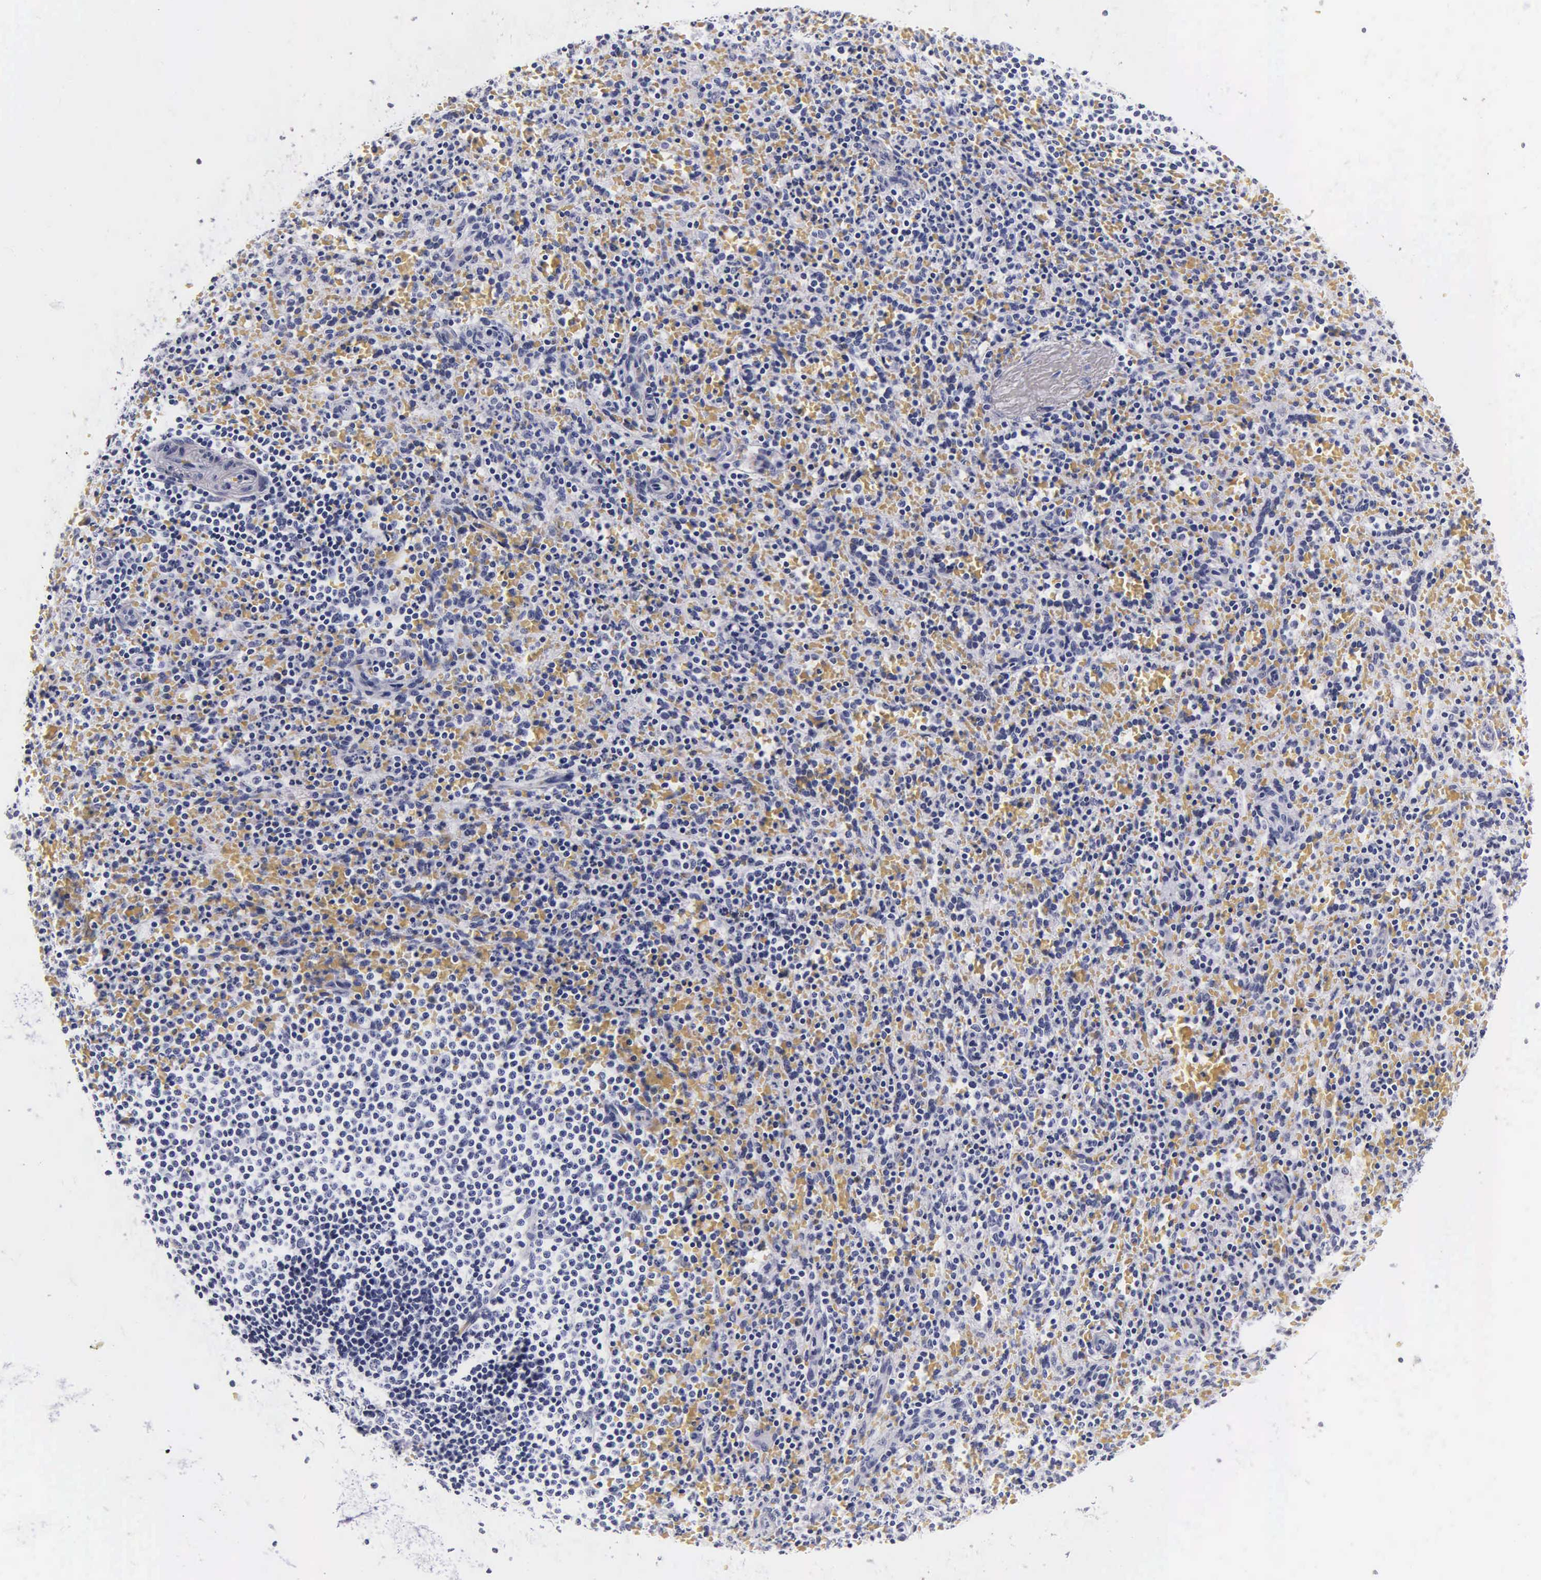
{"staining": {"intensity": "negative", "quantity": "none", "location": "none"}, "tissue": "spleen", "cell_type": "Cells in red pulp", "image_type": "normal", "snomed": [{"axis": "morphology", "description": "Normal tissue, NOS"}, {"axis": "topography", "description": "Spleen"}], "caption": "This image is of unremarkable spleen stained with immunohistochemistry to label a protein in brown with the nuclei are counter-stained blue. There is no expression in cells in red pulp.", "gene": "CGB3", "patient": {"sex": "female", "age": 21}}